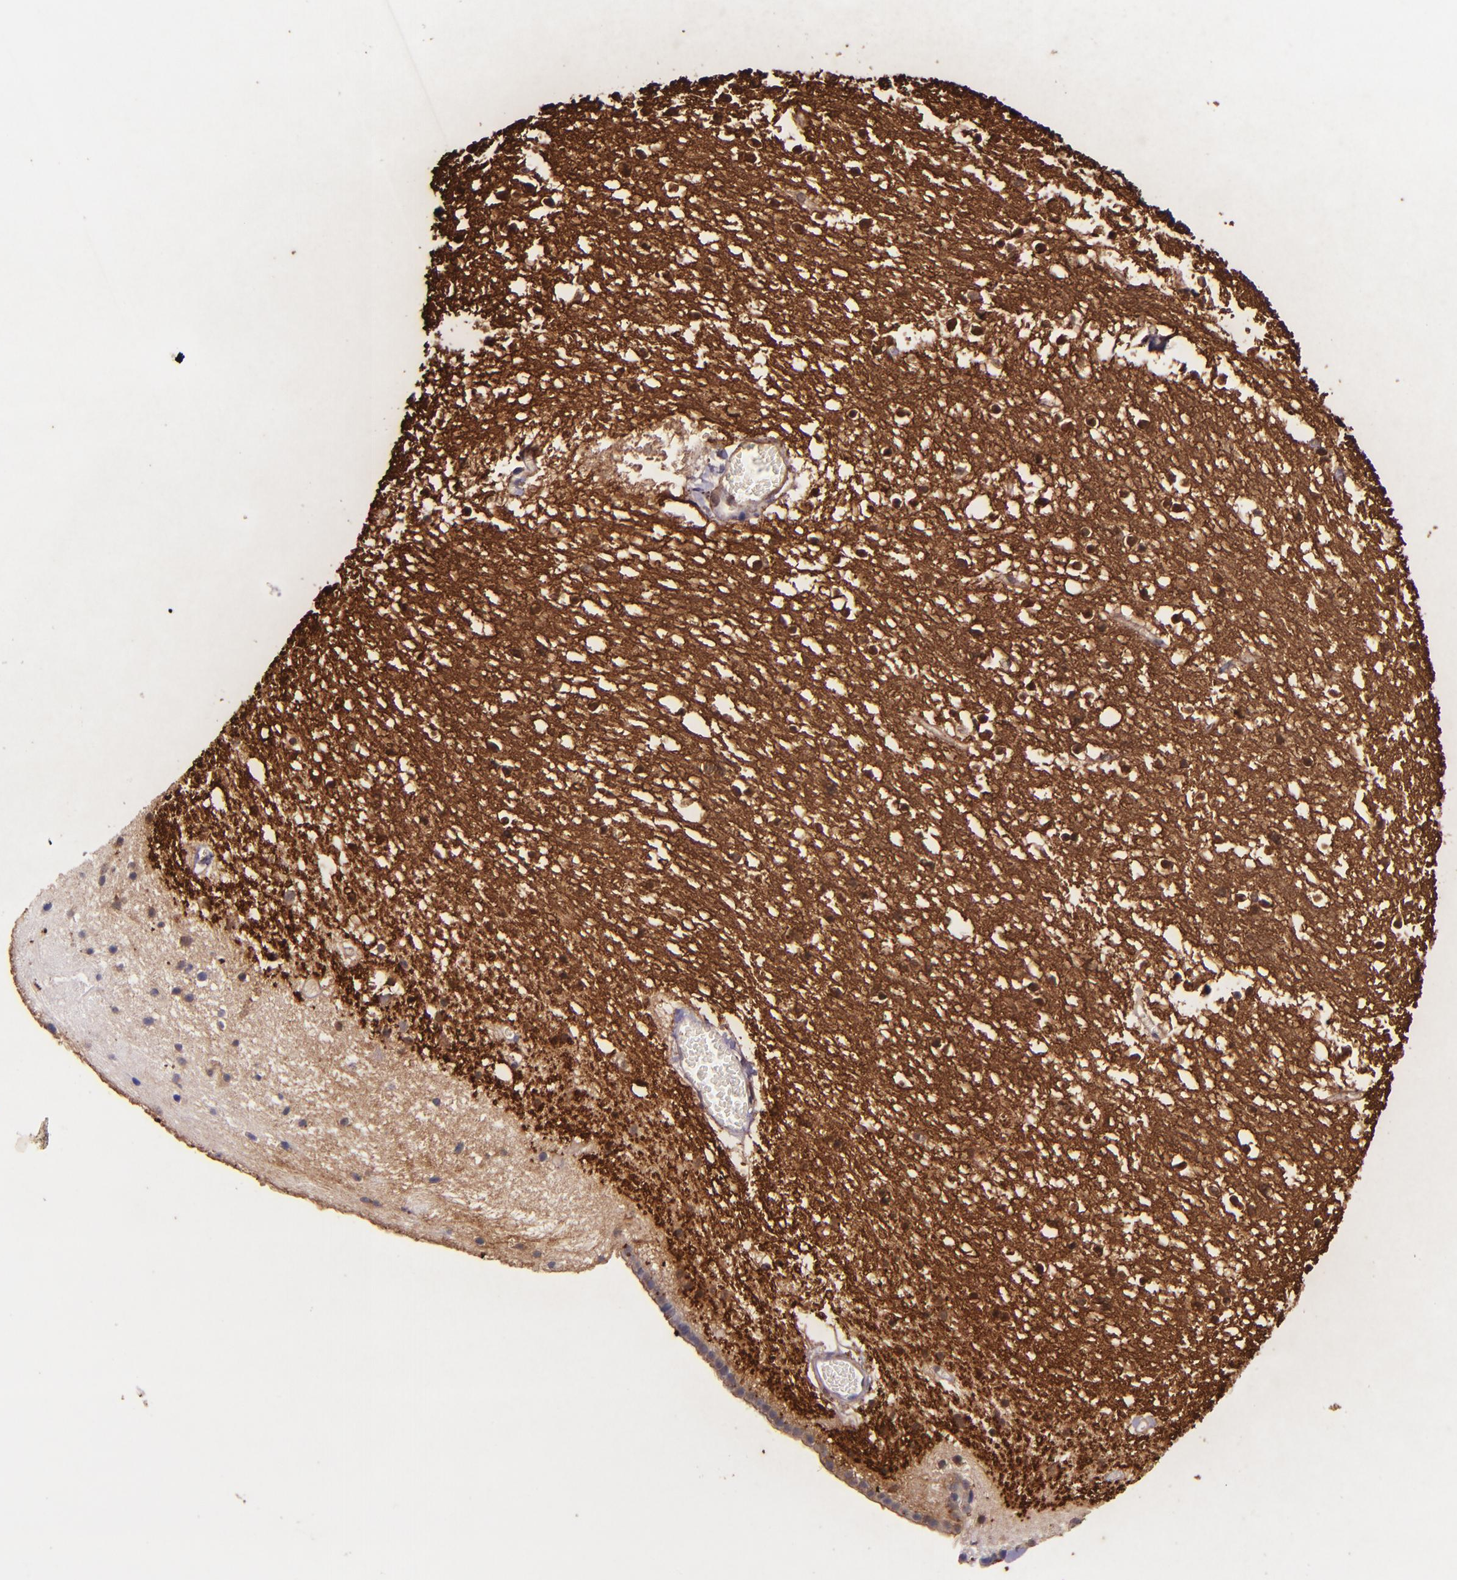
{"staining": {"intensity": "strong", "quantity": "25%-75%", "location": "cytoplasmic/membranous,nuclear"}, "tissue": "caudate", "cell_type": "Glial cells", "image_type": "normal", "snomed": [{"axis": "morphology", "description": "Normal tissue, NOS"}, {"axis": "topography", "description": "Lateral ventricle wall"}], "caption": "Caudate stained with DAB (3,3'-diaminobenzidine) immunohistochemistry reveals high levels of strong cytoplasmic/membranous,nuclear expression in approximately 25%-75% of glial cells.", "gene": "MBP", "patient": {"sex": "male", "age": 45}}